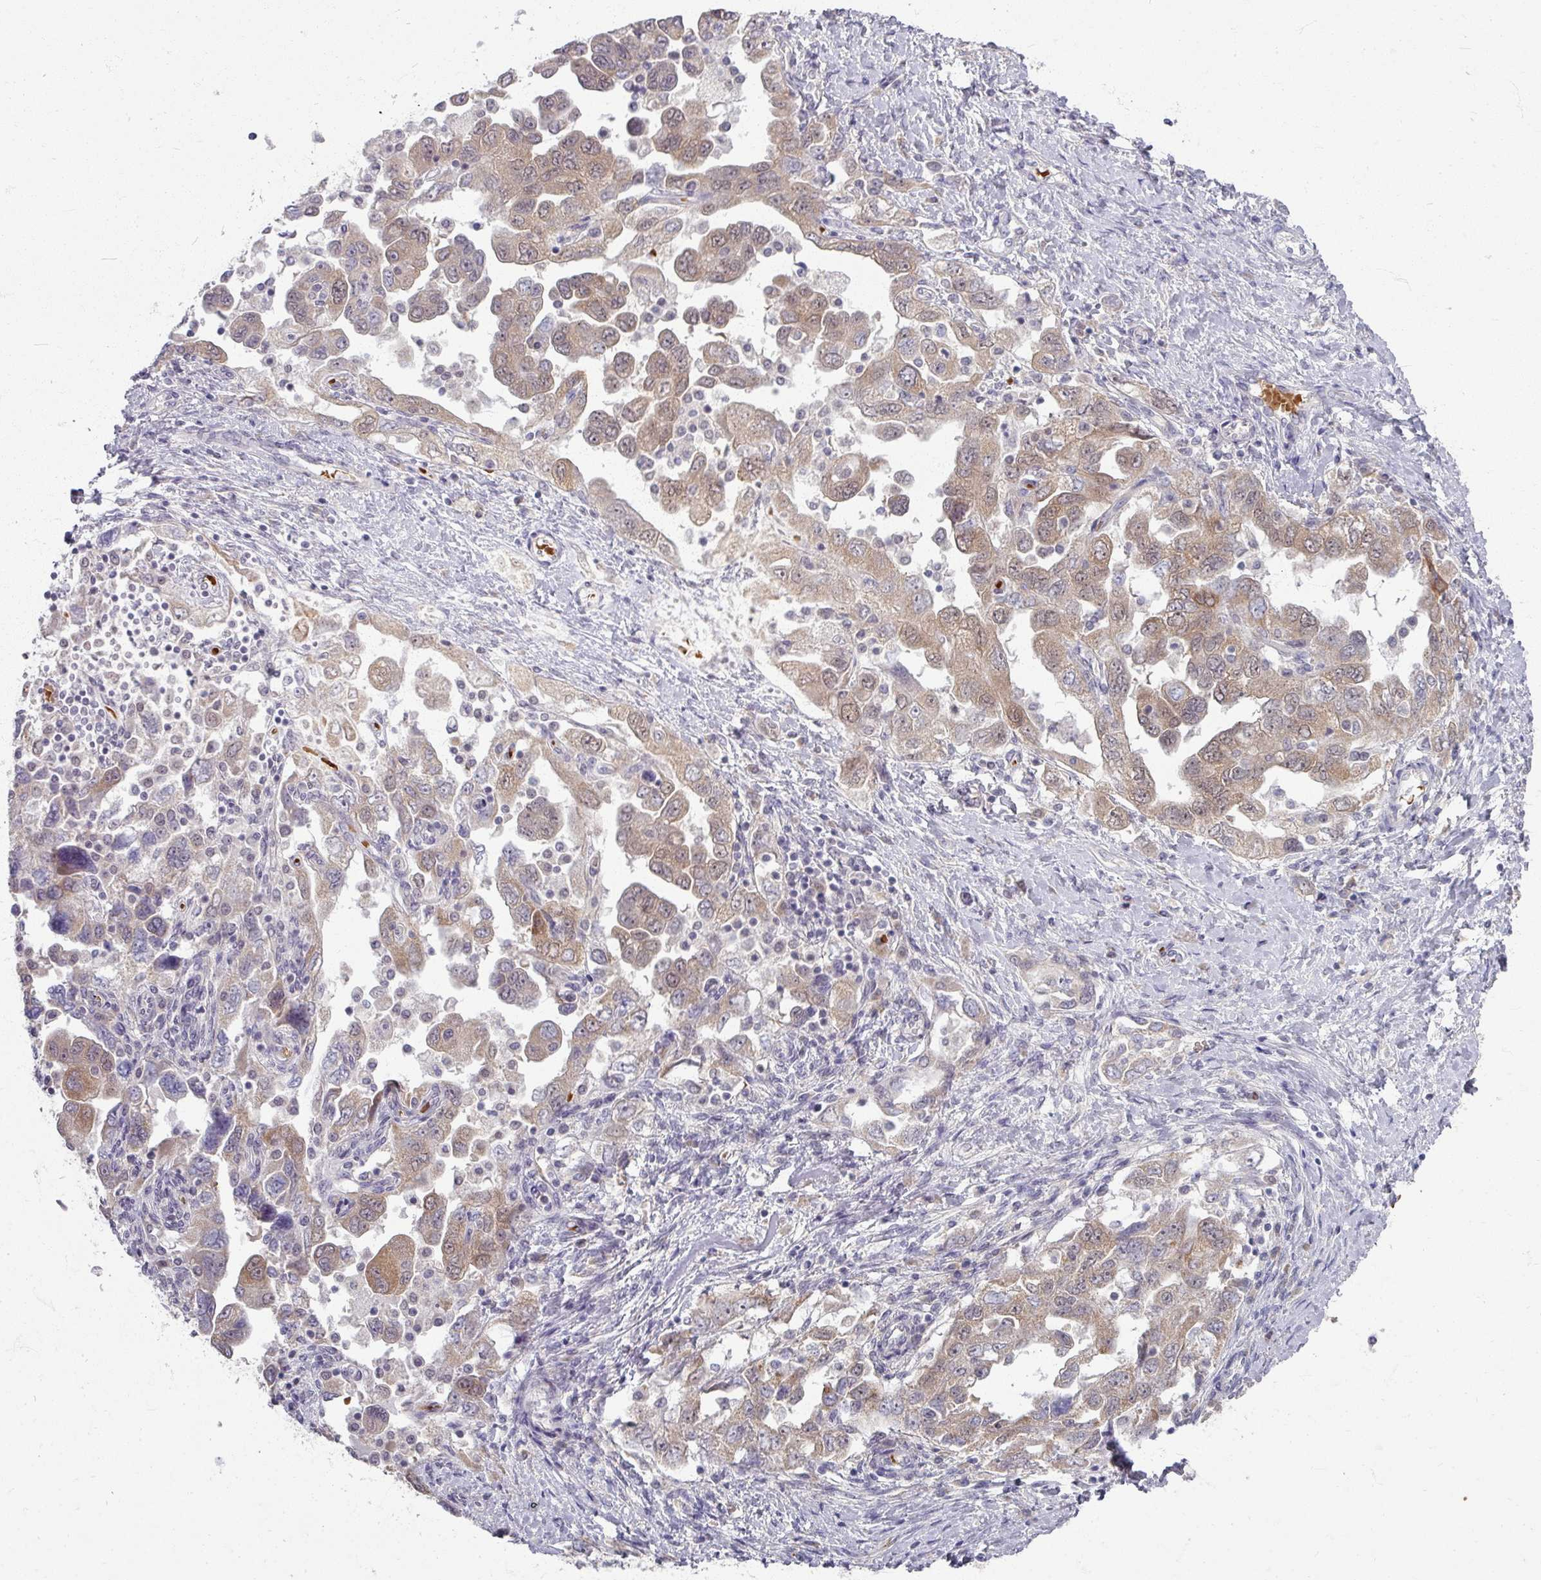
{"staining": {"intensity": "moderate", "quantity": "25%-75%", "location": "cytoplasmic/membranous"}, "tissue": "ovarian cancer", "cell_type": "Tumor cells", "image_type": "cancer", "snomed": [{"axis": "morphology", "description": "Carcinoma, NOS"}, {"axis": "morphology", "description": "Cystadenocarcinoma, serous, NOS"}, {"axis": "topography", "description": "Ovary"}], "caption": "Protein staining of ovarian cancer tissue displays moderate cytoplasmic/membranous staining in about 25%-75% of tumor cells.", "gene": "KMT5C", "patient": {"sex": "female", "age": 69}}